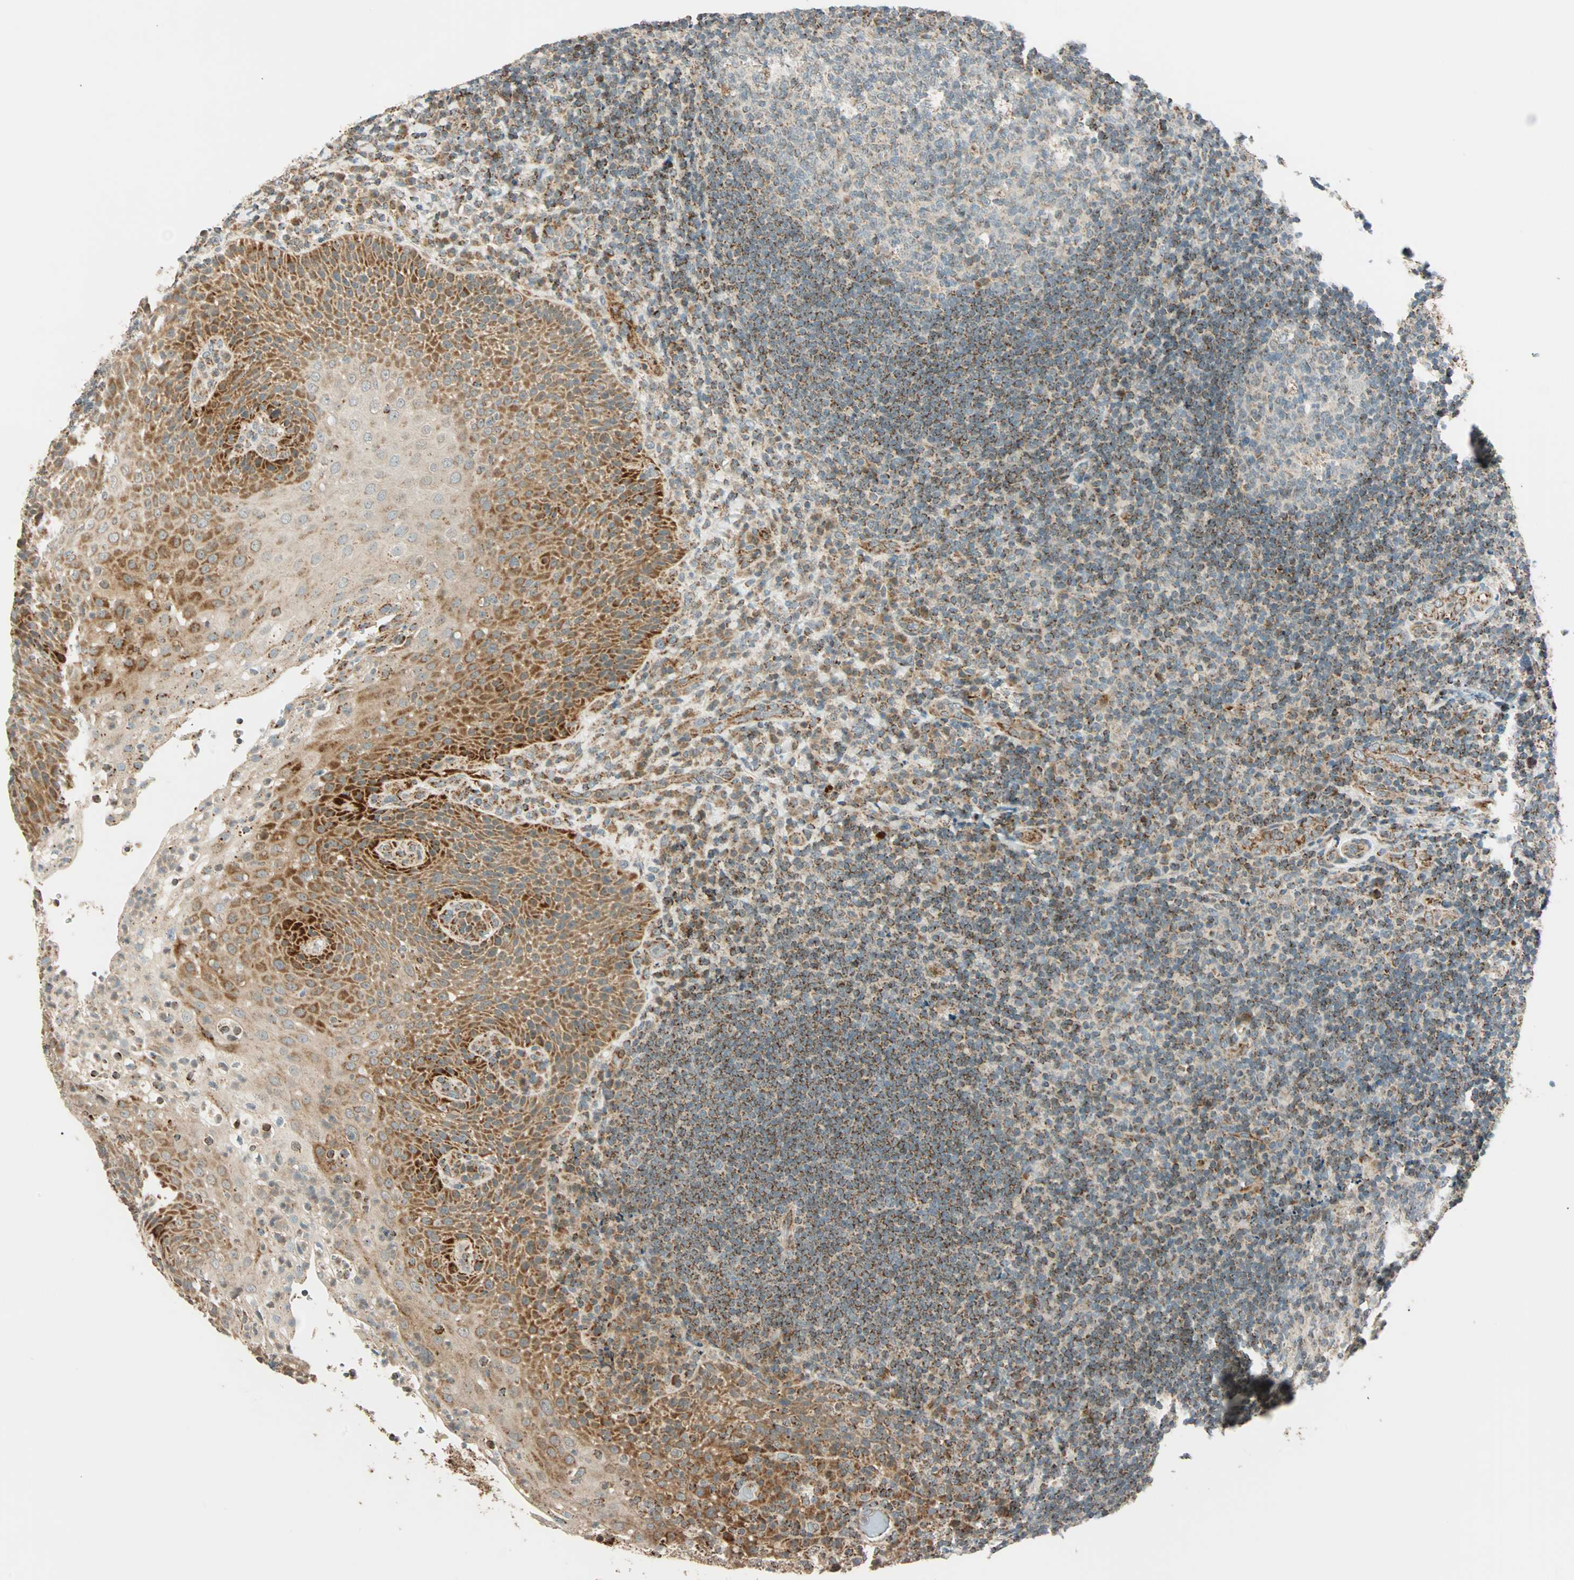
{"staining": {"intensity": "weak", "quantity": ">75%", "location": "cytoplasmic/membranous"}, "tissue": "lymphoma", "cell_type": "Tumor cells", "image_type": "cancer", "snomed": [{"axis": "morphology", "description": "Malignant lymphoma, non-Hodgkin's type, High grade"}, {"axis": "topography", "description": "Tonsil"}], "caption": "Approximately >75% of tumor cells in human lymphoma show weak cytoplasmic/membranous protein positivity as visualized by brown immunohistochemical staining.", "gene": "SPRY4", "patient": {"sex": "female", "age": 36}}